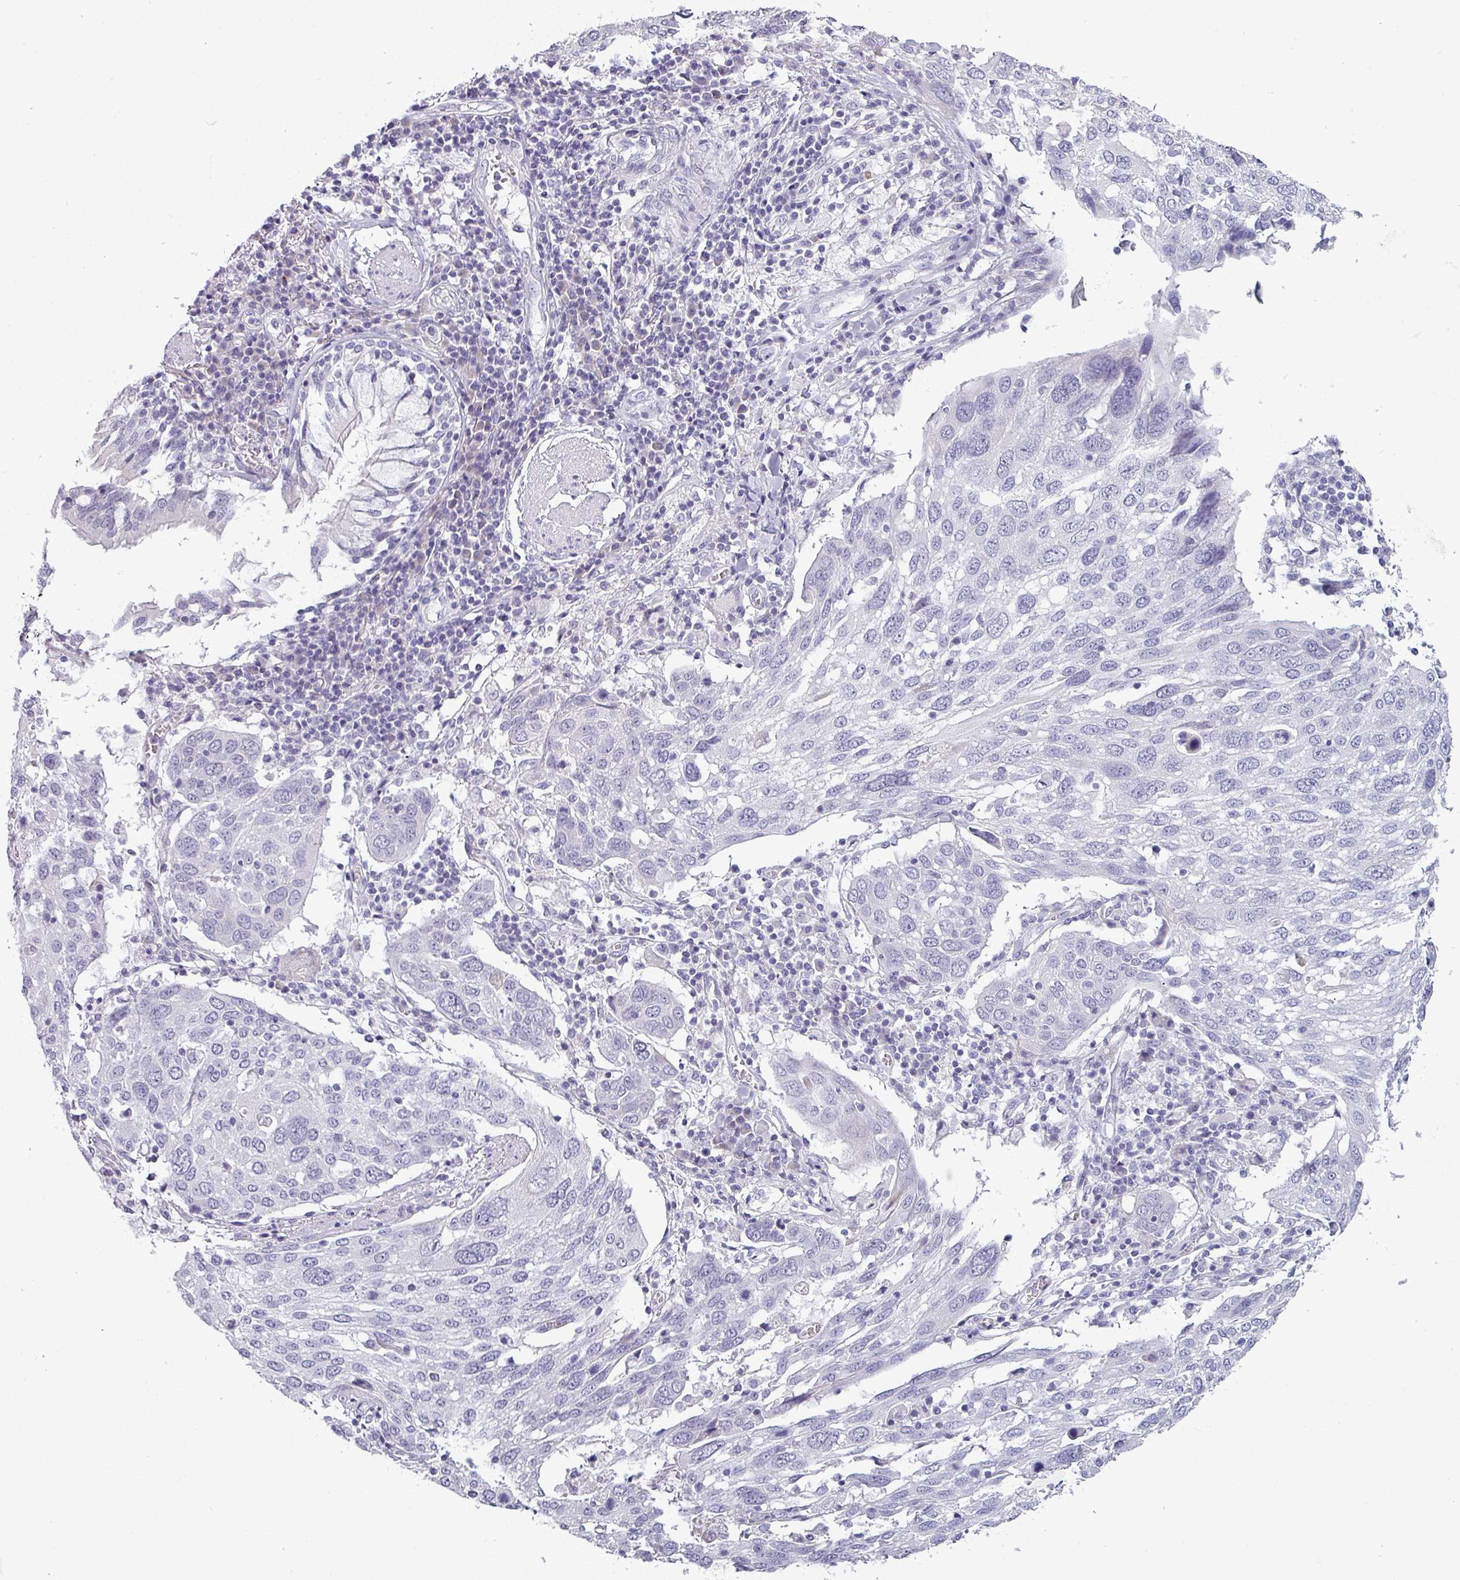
{"staining": {"intensity": "negative", "quantity": "none", "location": "none"}, "tissue": "lung cancer", "cell_type": "Tumor cells", "image_type": "cancer", "snomed": [{"axis": "morphology", "description": "Squamous cell carcinoma, NOS"}, {"axis": "topography", "description": "Lung"}], "caption": "Immunohistochemical staining of lung squamous cell carcinoma demonstrates no significant positivity in tumor cells. (Stains: DAB (3,3'-diaminobenzidine) immunohistochemistry with hematoxylin counter stain, Microscopy: brightfield microscopy at high magnification).", "gene": "SLC26A9", "patient": {"sex": "male", "age": 65}}